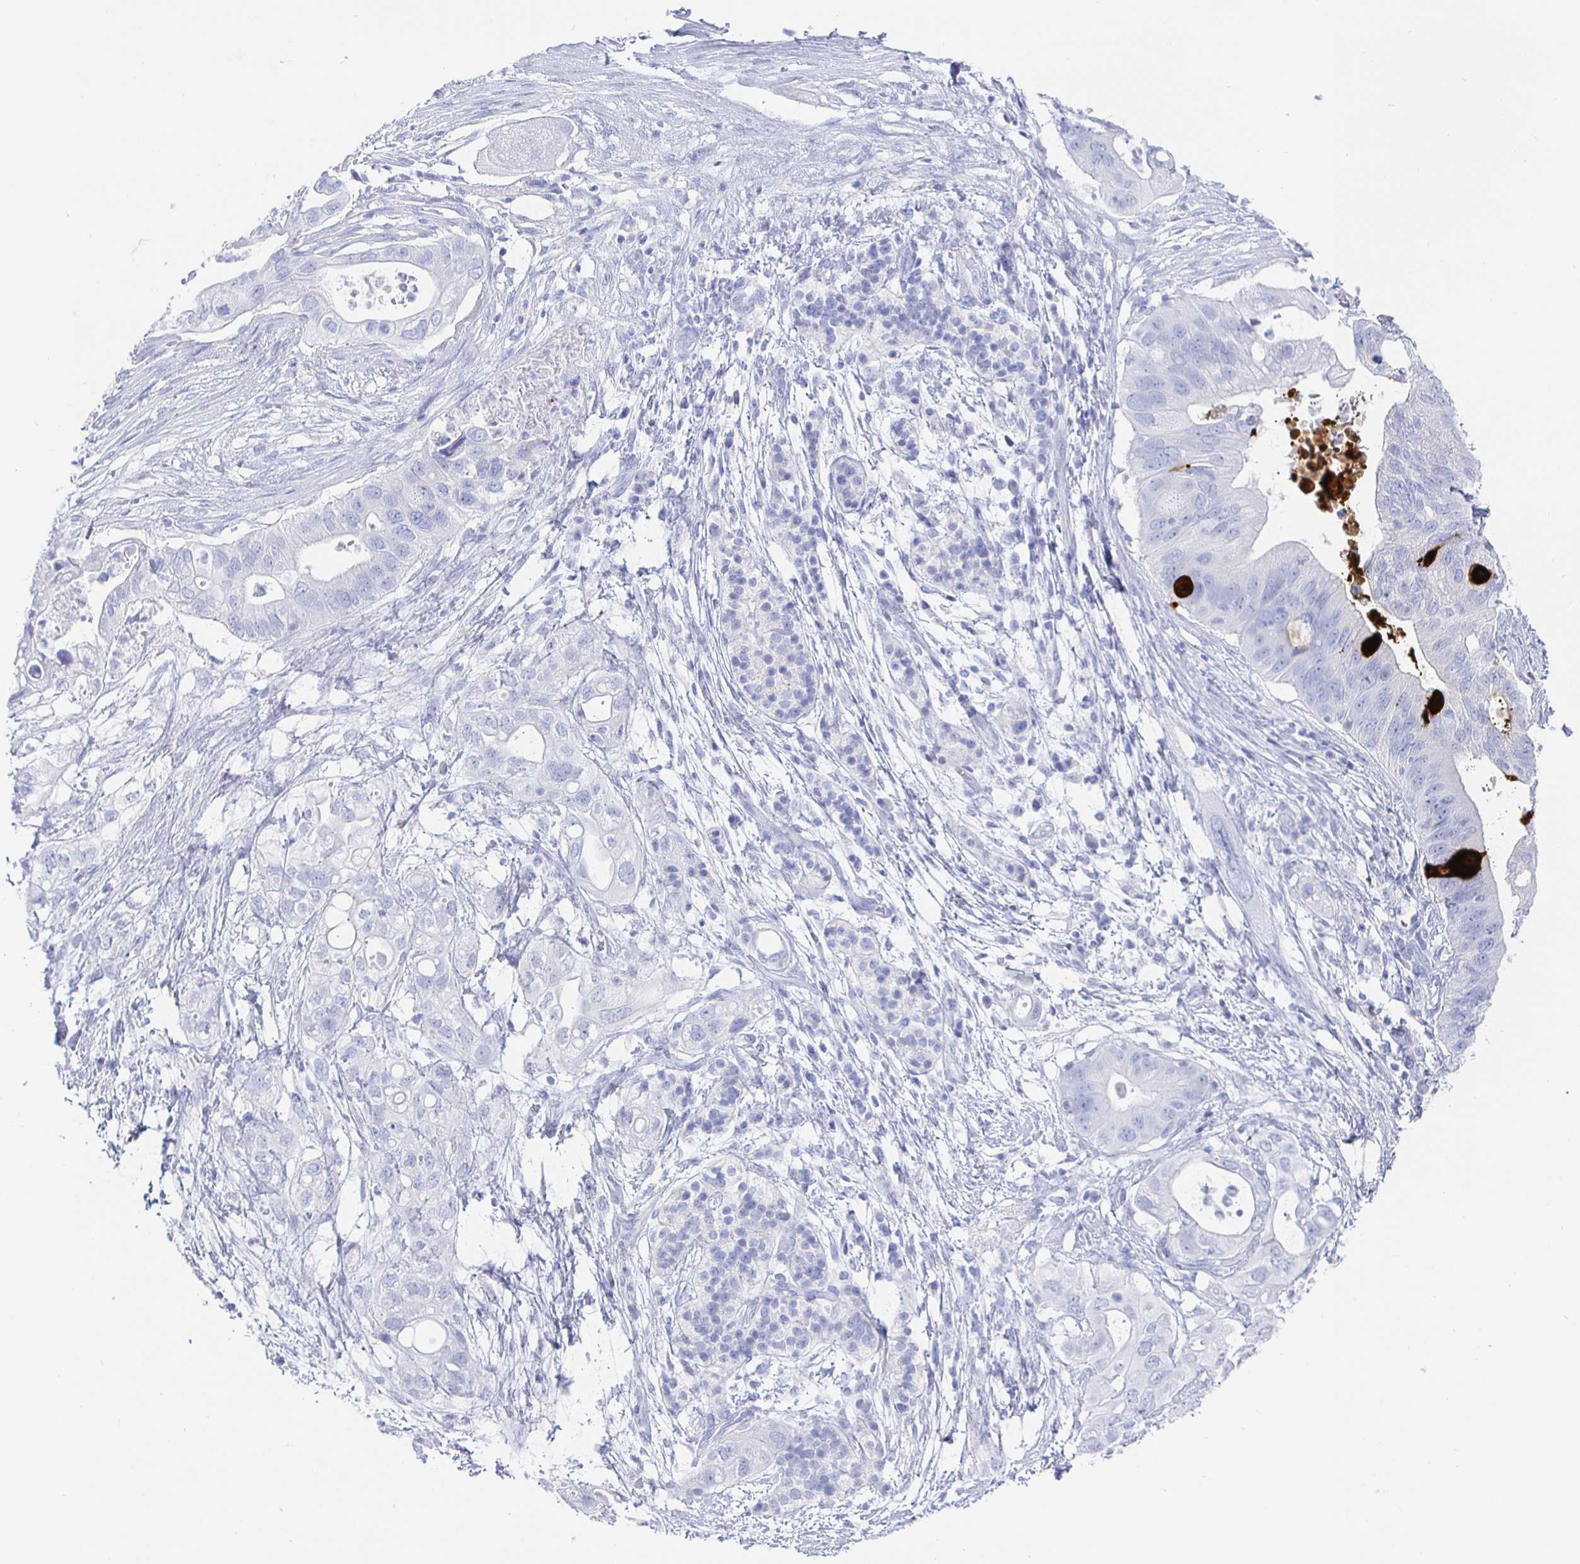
{"staining": {"intensity": "negative", "quantity": "none", "location": "none"}, "tissue": "pancreatic cancer", "cell_type": "Tumor cells", "image_type": "cancer", "snomed": [{"axis": "morphology", "description": "Adenocarcinoma, NOS"}, {"axis": "topography", "description": "Pancreas"}], "caption": "IHC of pancreatic cancer displays no staining in tumor cells.", "gene": "CLCA1", "patient": {"sex": "female", "age": 72}}